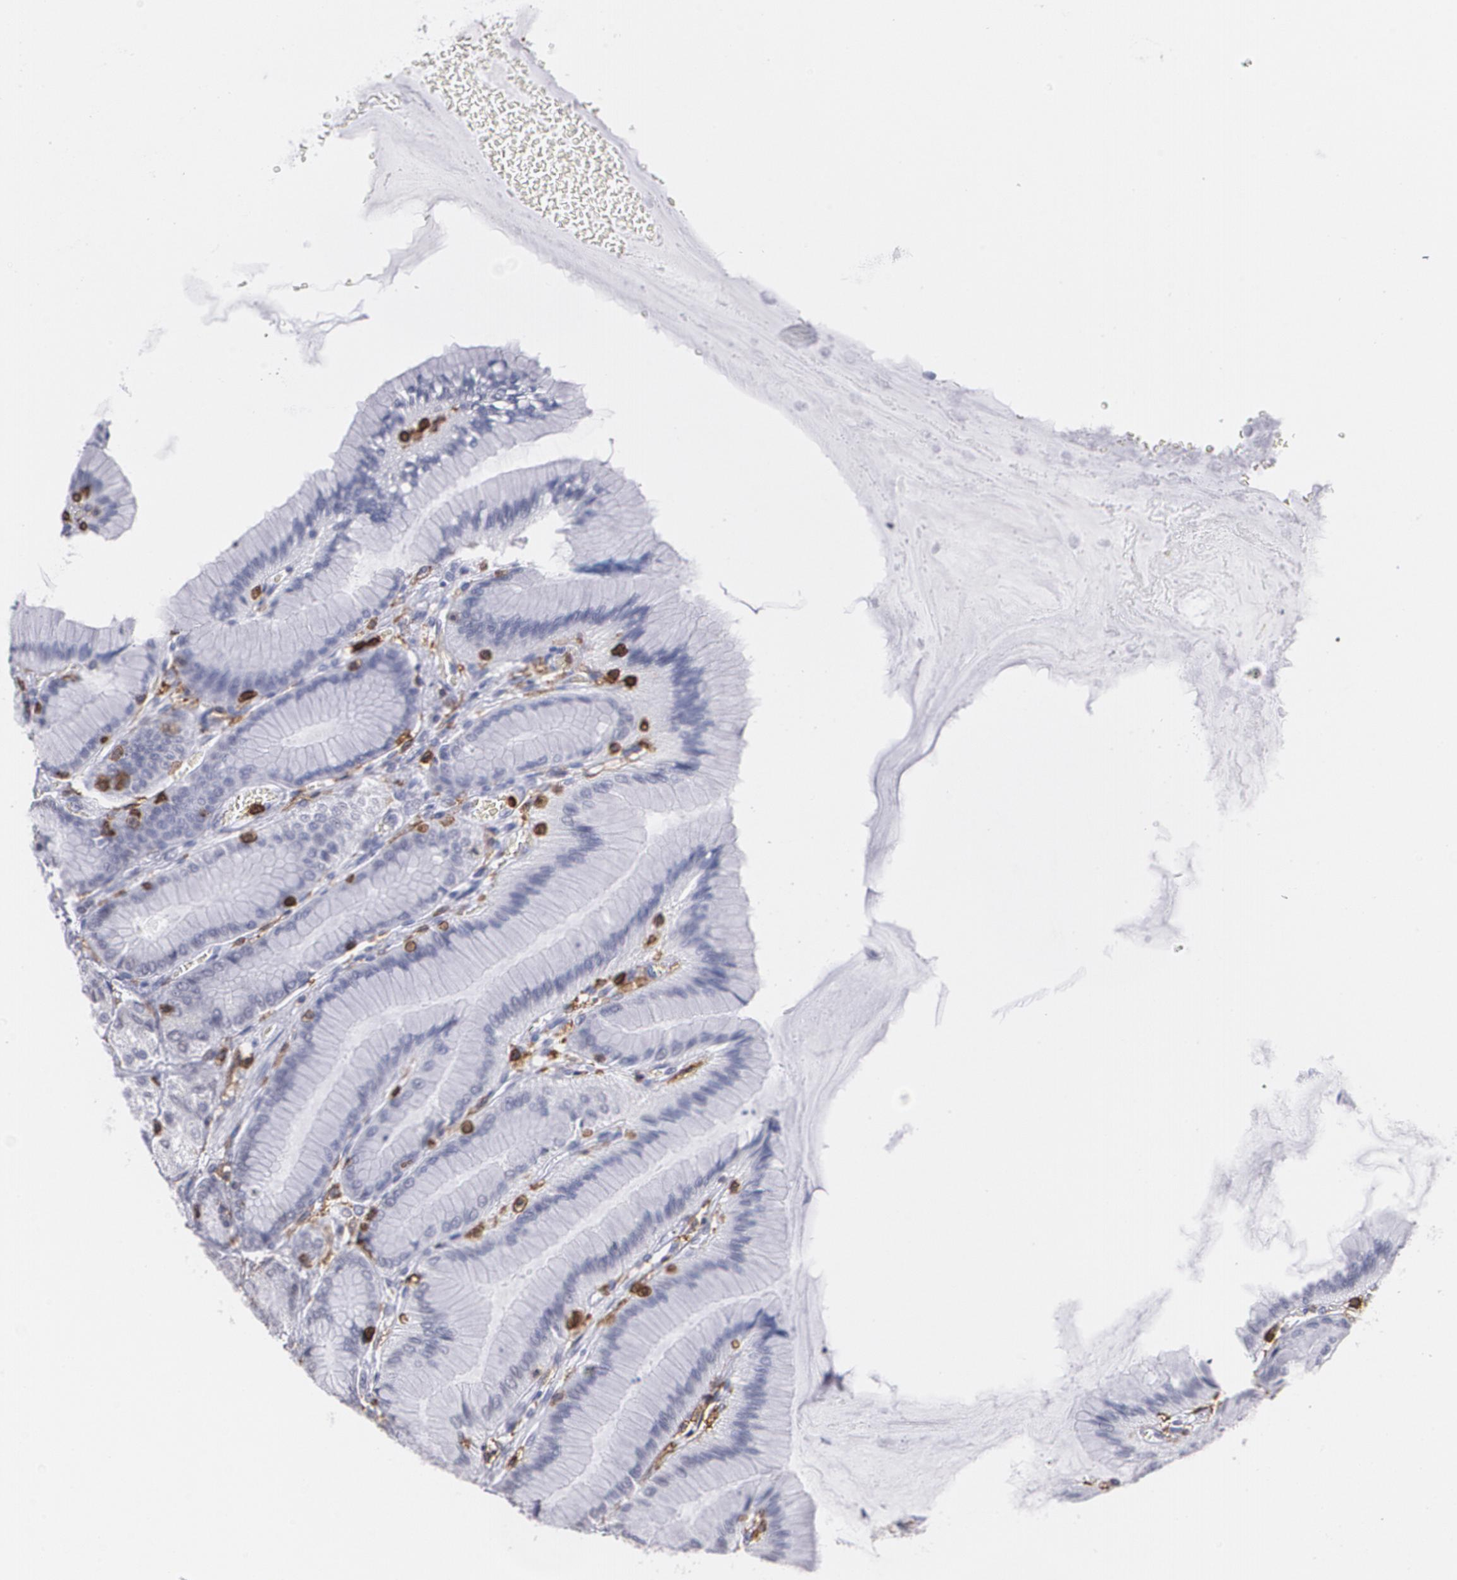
{"staining": {"intensity": "negative", "quantity": "none", "location": "none"}, "tissue": "stomach", "cell_type": "Glandular cells", "image_type": "normal", "snomed": [{"axis": "morphology", "description": "Normal tissue, NOS"}, {"axis": "morphology", "description": "Adenocarcinoma, NOS"}, {"axis": "topography", "description": "Stomach"}, {"axis": "topography", "description": "Stomach, lower"}], "caption": "DAB immunohistochemical staining of normal stomach reveals no significant expression in glandular cells. (DAB immunohistochemistry, high magnification).", "gene": "PTPRC", "patient": {"sex": "female", "age": 65}}